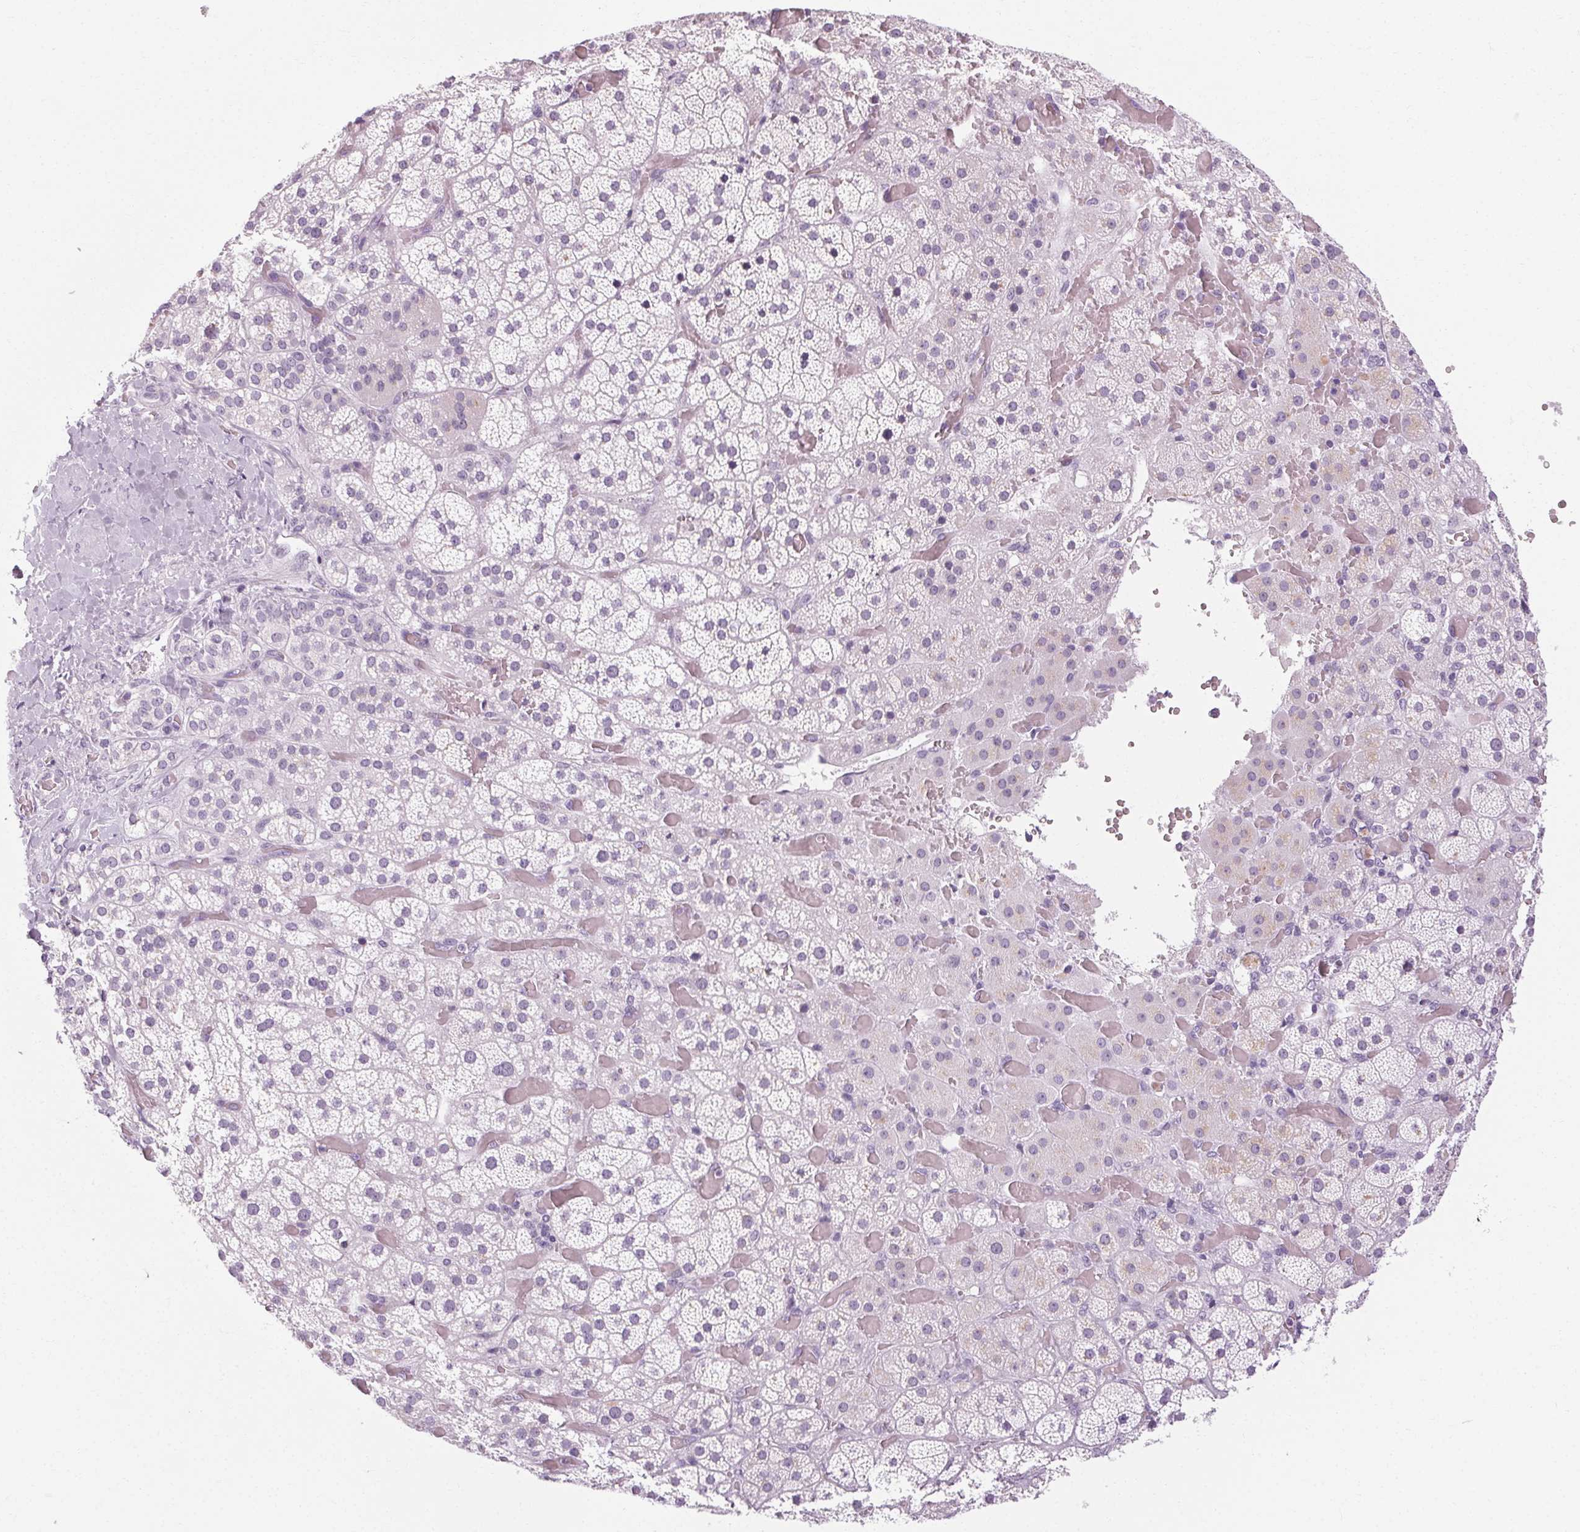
{"staining": {"intensity": "negative", "quantity": "none", "location": "none"}, "tissue": "adrenal gland", "cell_type": "Glandular cells", "image_type": "normal", "snomed": [{"axis": "morphology", "description": "Normal tissue, NOS"}, {"axis": "topography", "description": "Adrenal gland"}], "caption": "High power microscopy image of an immunohistochemistry micrograph of normal adrenal gland, revealing no significant positivity in glandular cells.", "gene": "POMC", "patient": {"sex": "male", "age": 57}}